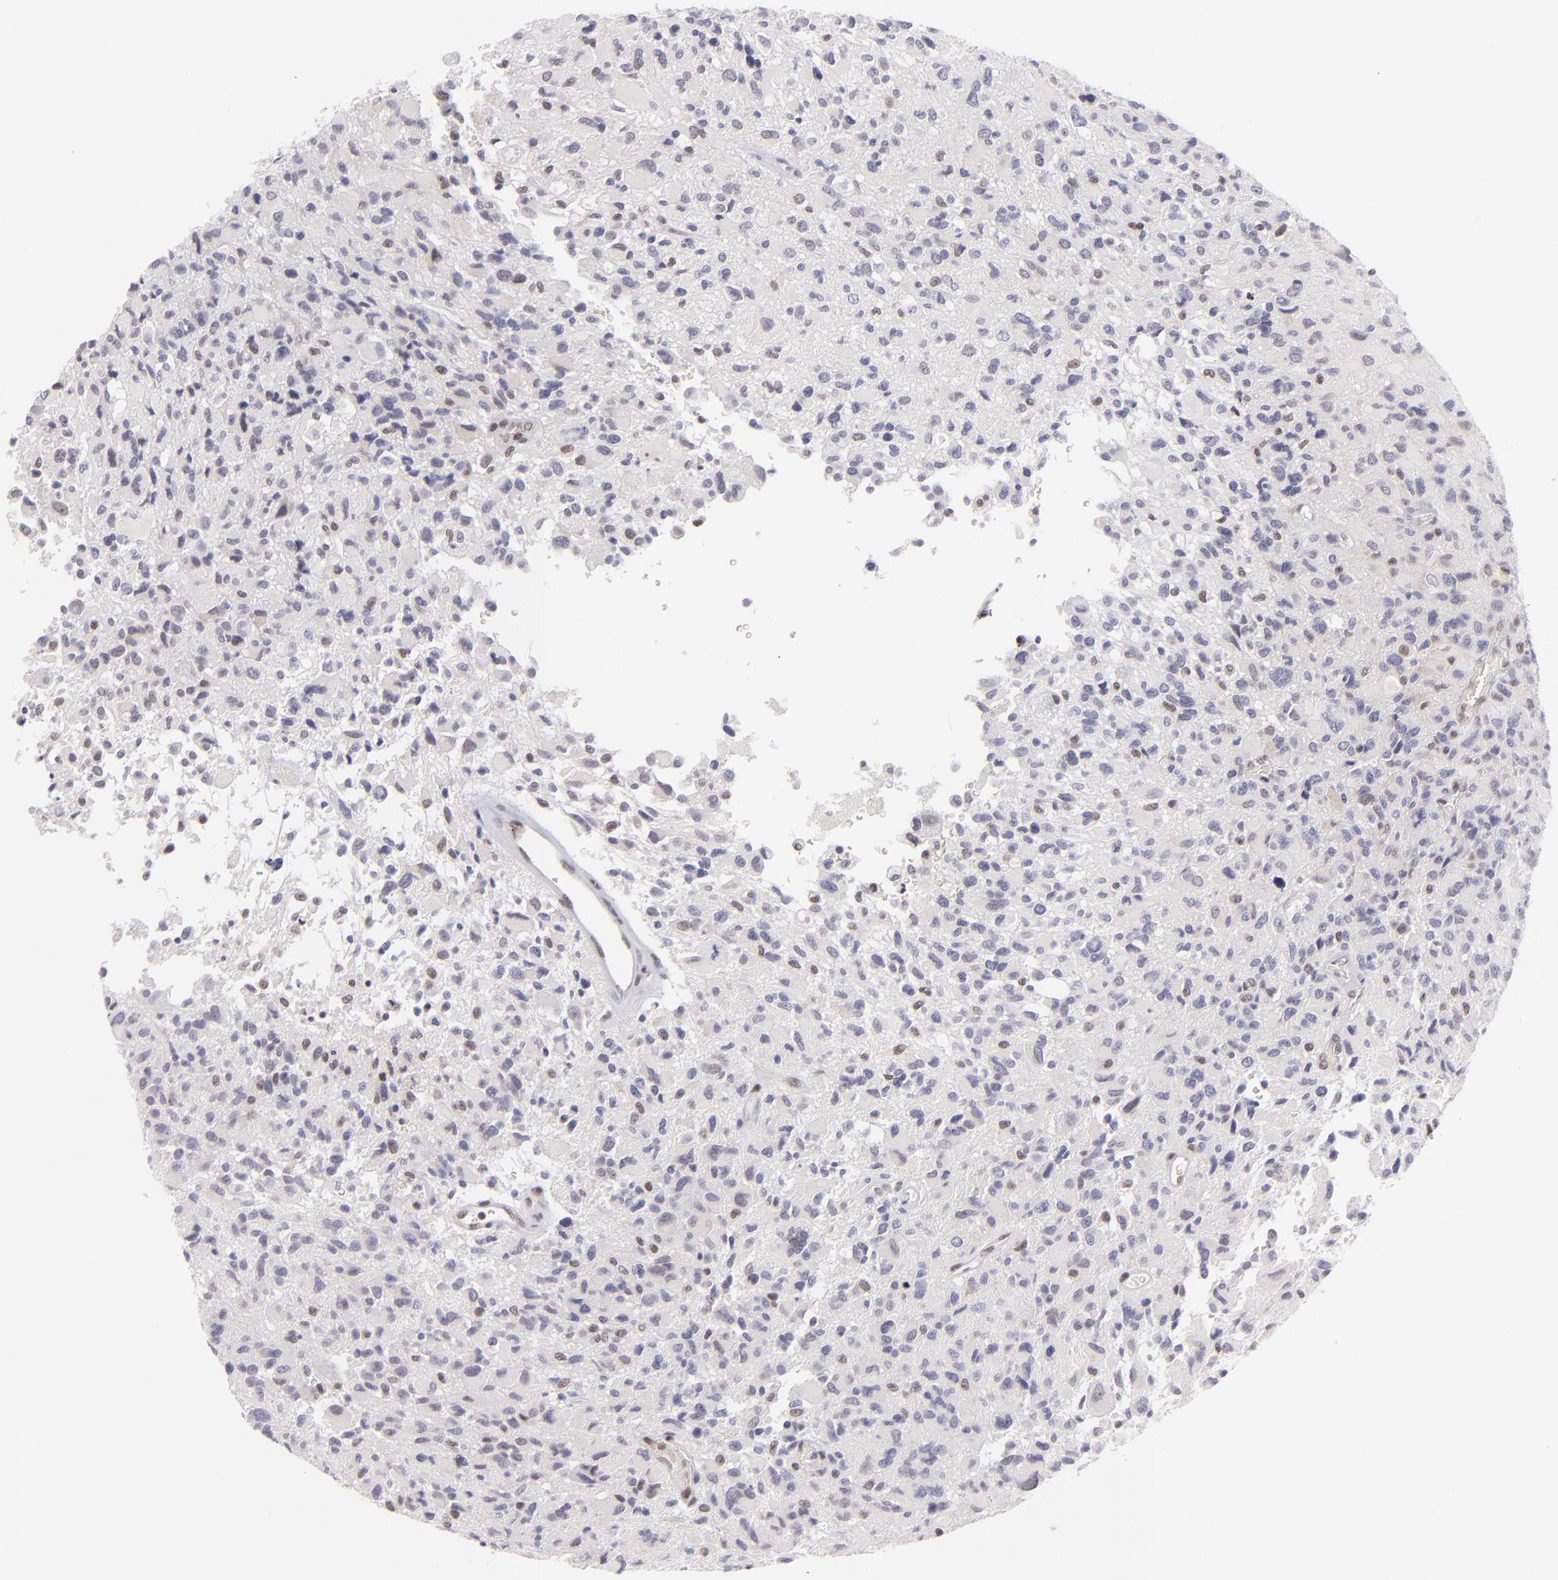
{"staining": {"intensity": "negative", "quantity": "none", "location": "none"}, "tissue": "glioma", "cell_type": "Tumor cells", "image_type": "cancer", "snomed": [{"axis": "morphology", "description": "Glioma, malignant, High grade"}, {"axis": "topography", "description": "Brain"}], "caption": "This is an IHC histopathology image of human malignant glioma (high-grade). There is no expression in tumor cells.", "gene": "POU2F1", "patient": {"sex": "male", "age": 69}}